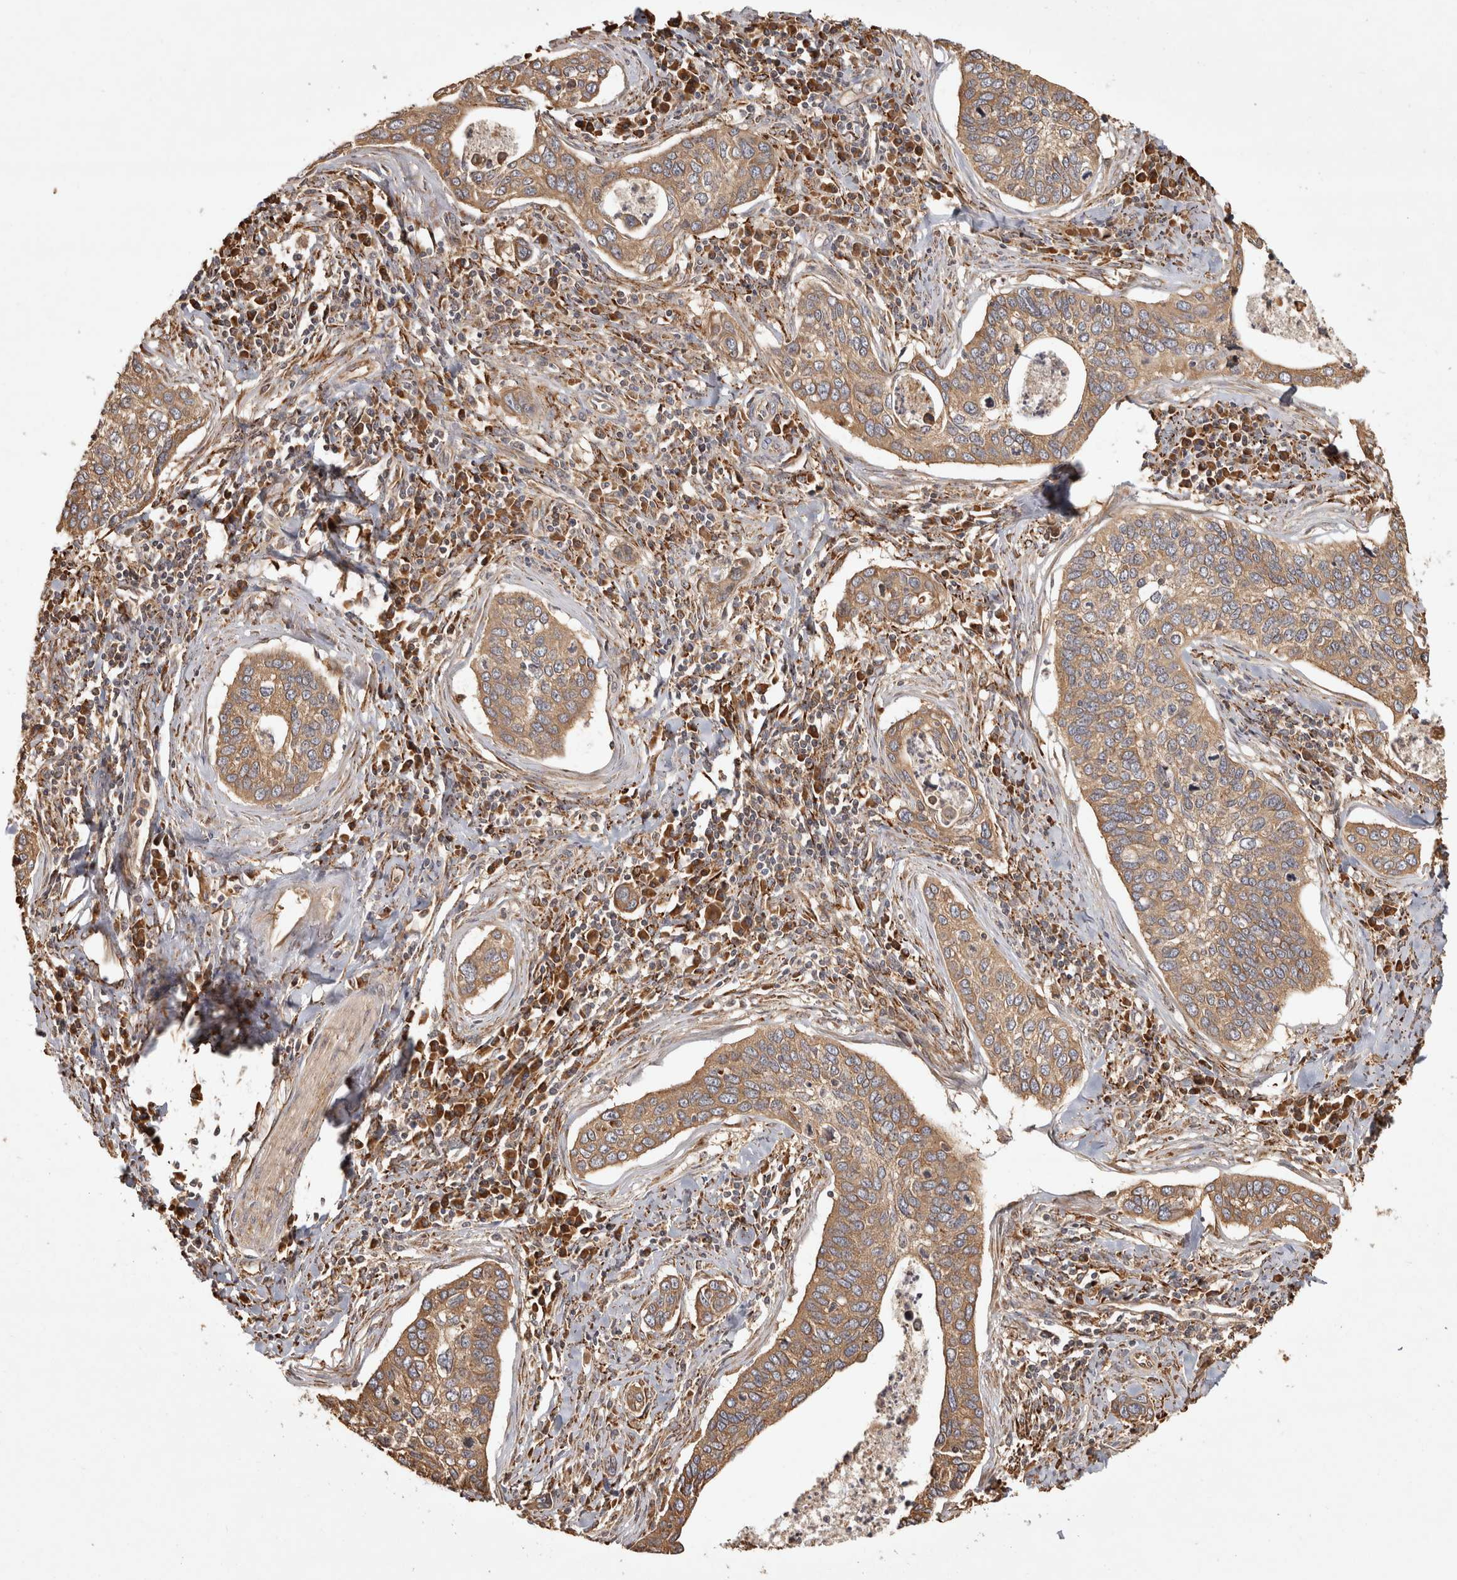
{"staining": {"intensity": "moderate", "quantity": ">75%", "location": "cytoplasmic/membranous"}, "tissue": "cervical cancer", "cell_type": "Tumor cells", "image_type": "cancer", "snomed": [{"axis": "morphology", "description": "Squamous cell carcinoma, NOS"}, {"axis": "topography", "description": "Cervix"}], "caption": "This micrograph displays squamous cell carcinoma (cervical) stained with immunohistochemistry (IHC) to label a protein in brown. The cytoplasmic/membranous of tumor cells show moderate positivity for the protein. Nuclei are counter-stained blue.", "gene": "CAMSAP2", "patient": {"sex": "female", "age": 53}}